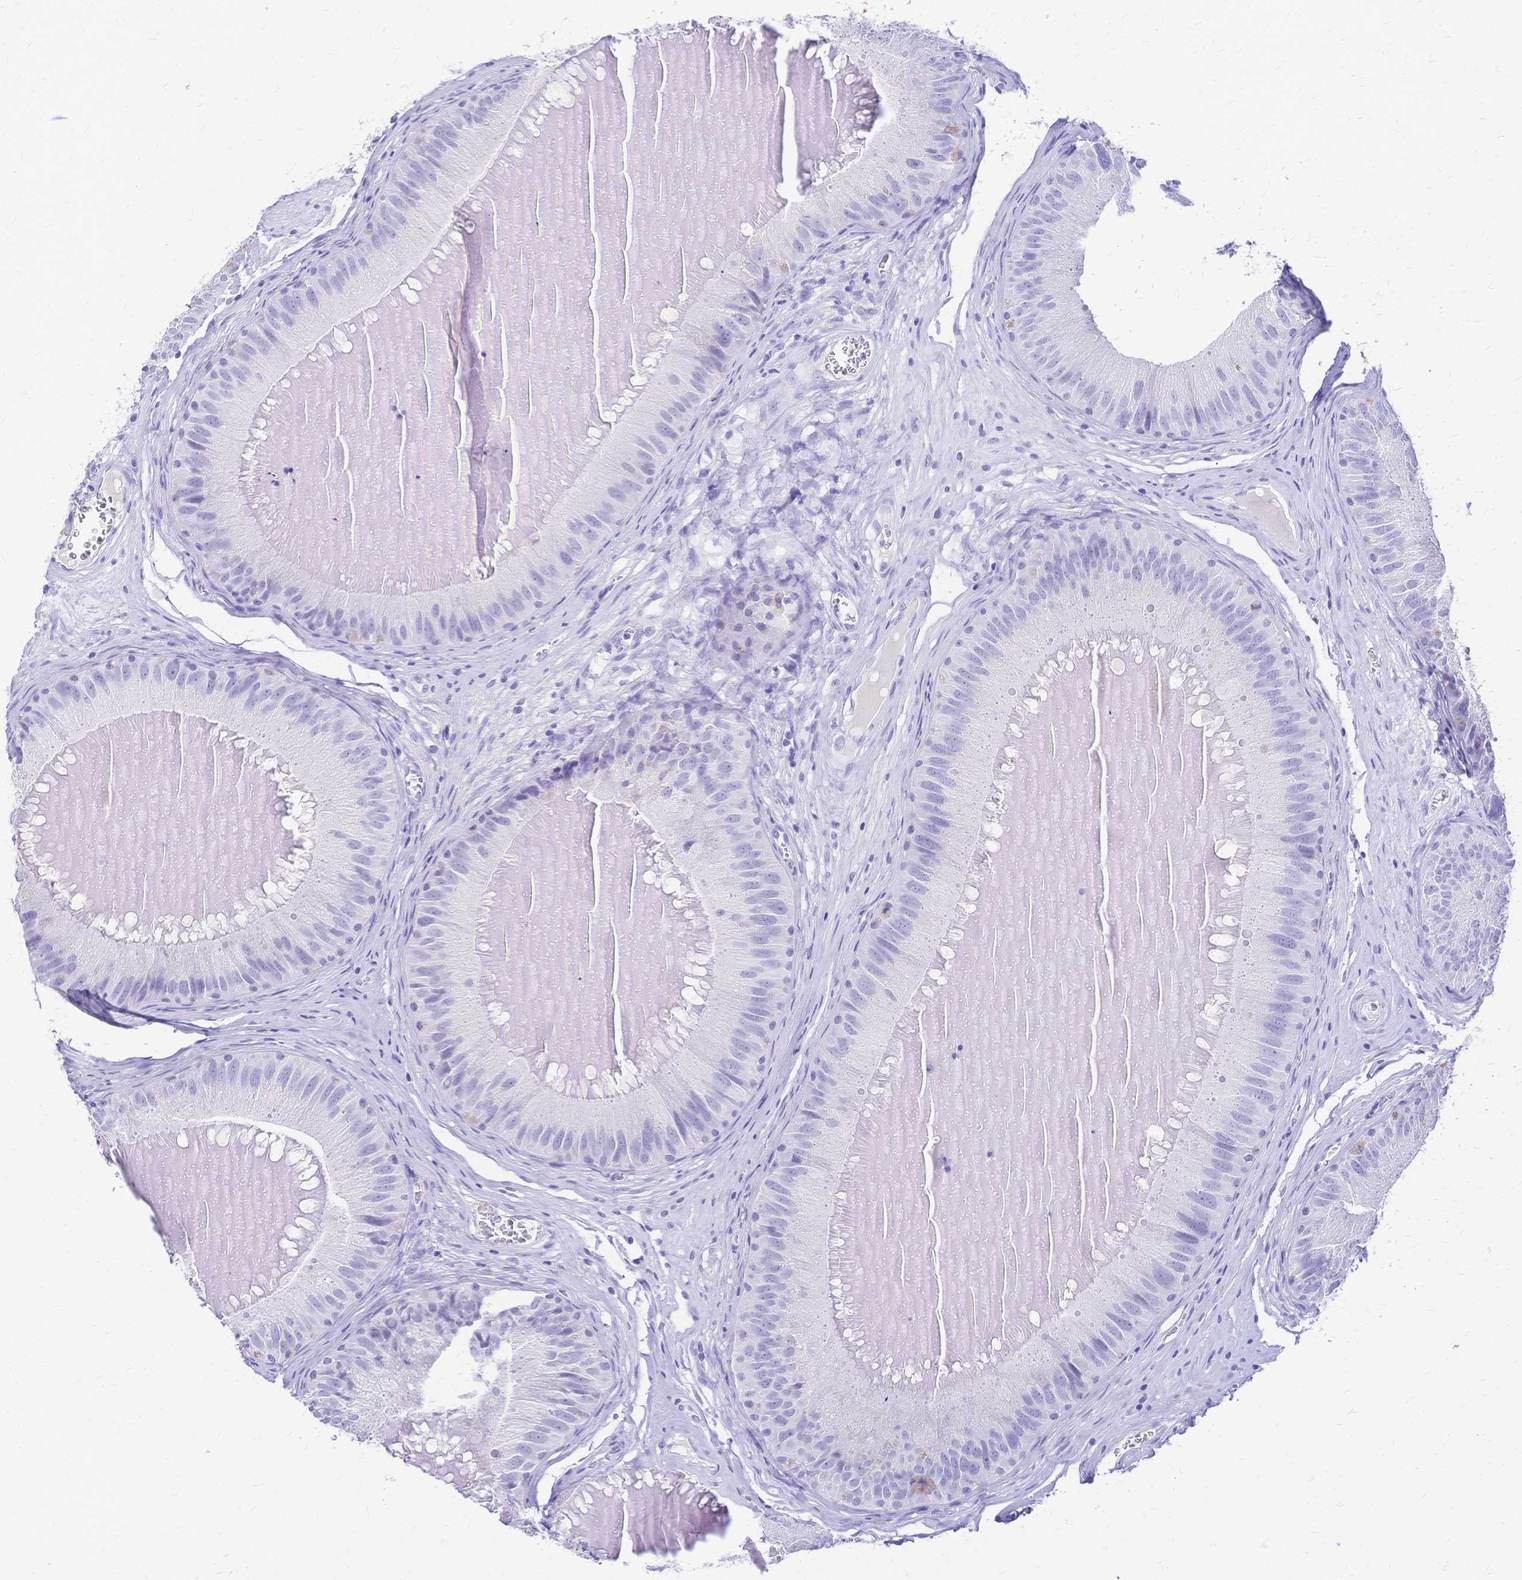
{"staining": {"intensity": "negative", "quantity": "none", "location": "none"}, "tissue": "epididymis", "cell_type": "Glandular cells", "image_type": "normal", "snomed": [{"axis": "morphology", "description": "Normal tissue, NOS"}, {"axis": "topography", "description": "Epididymis, spermatic cord, NOS"}], "caption": "Immunohistochemistry micrograph of unremarkable epididymis: human epididymis stained with DAB (3,3'-diaminobenzidine) reveals no significant protein expression in glandular cells.", "gene": "FA2H", "patient": {"sex": "male", "age": 39}}